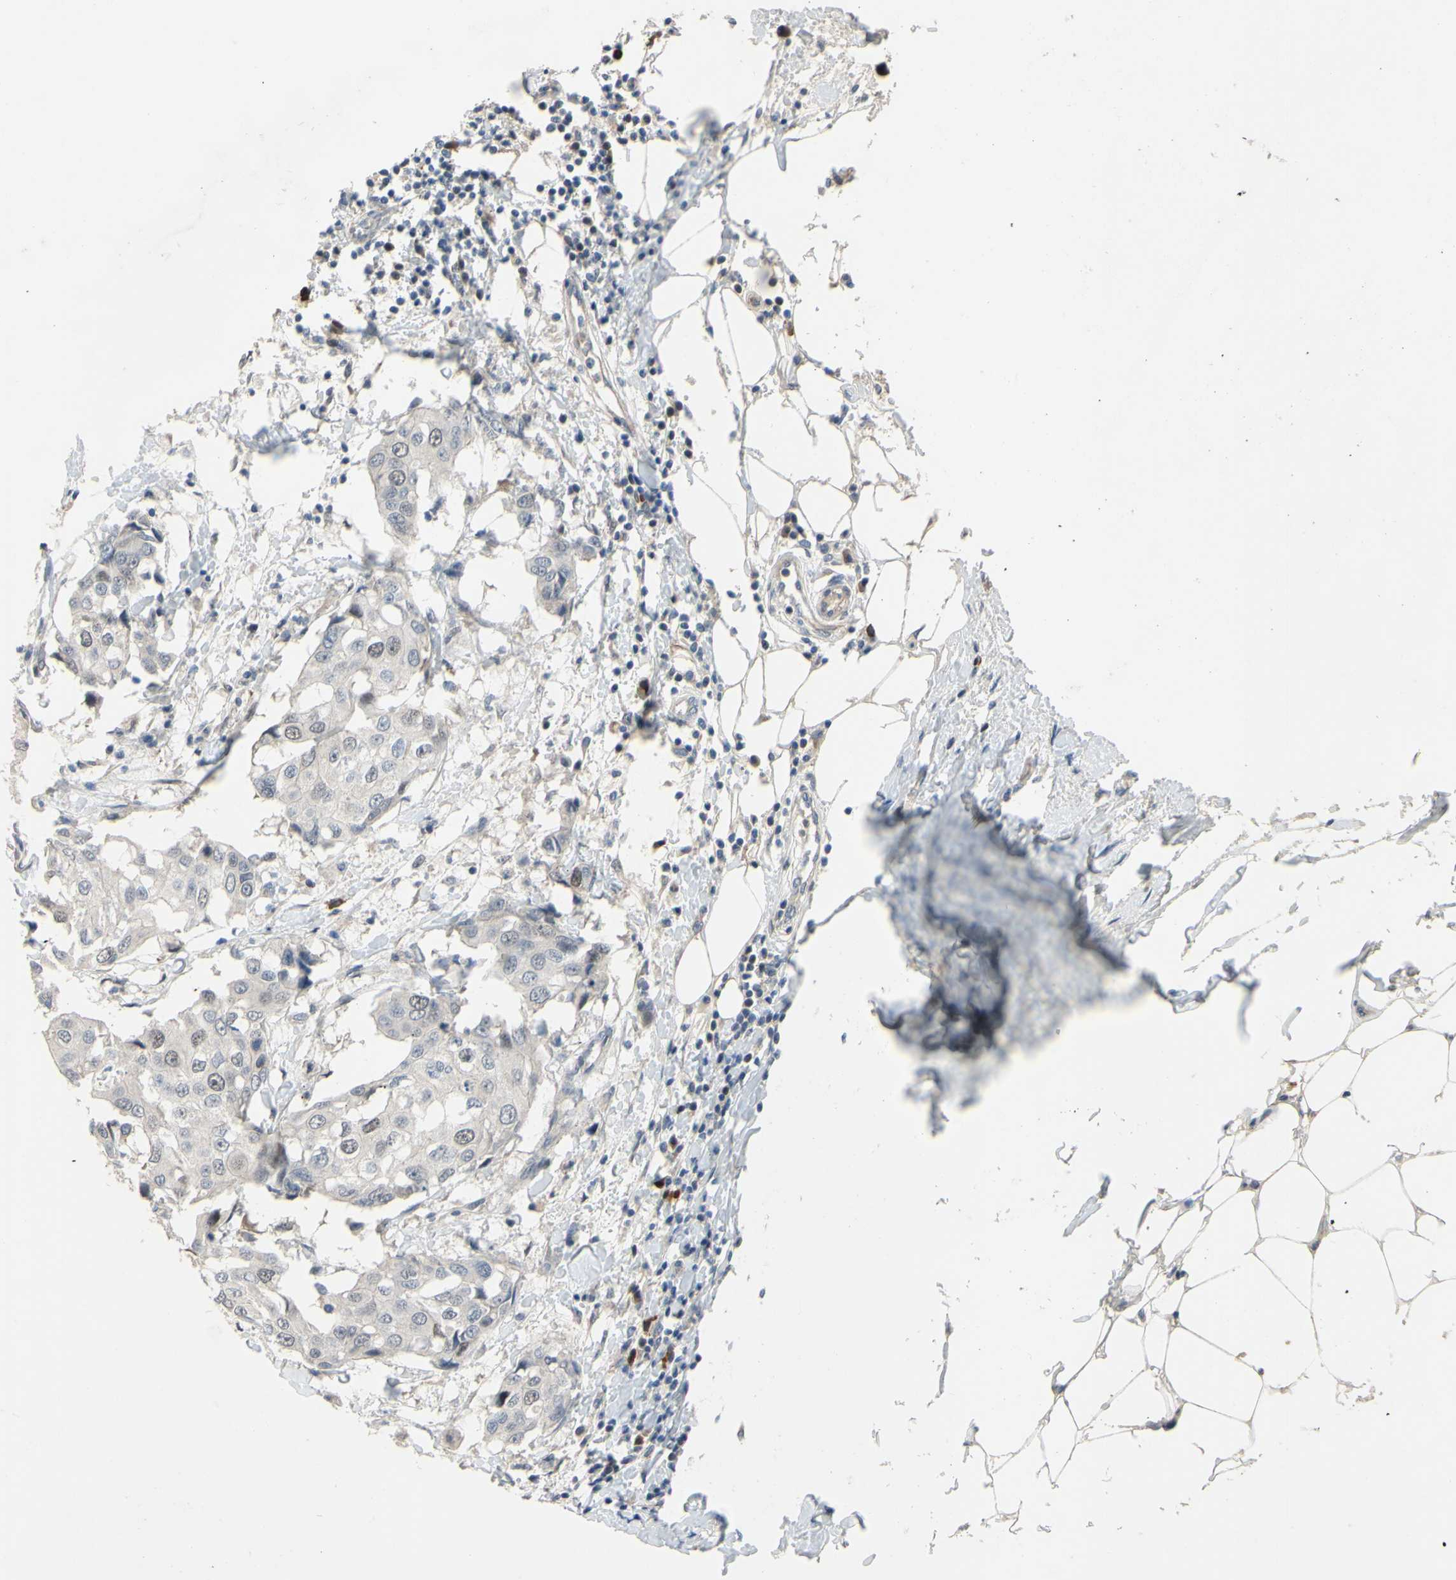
{"staining": {"intensity": "moderate", "quantity": "<25%", "location": "nuclear"}, "tissue": "breast cancer", "cell_type": "Tumor cells", "image_type": "cancer", "snomed": [{"axis": "morphology", "description": "Duct carcinoma"}, {"axis": "topography", "description": "Breast"}], "caption": "High-magnification brightfield microscopy of breast infiltrating ductal carcinoma stained with DAB (brown) and counterstained with hematoxylin (blue). tumor cells exhibit moderate nuclear positivity is identified in approximately<25% of cells.", "gene": "LHX9", "patient": {"sex": "female", "age": 27}}